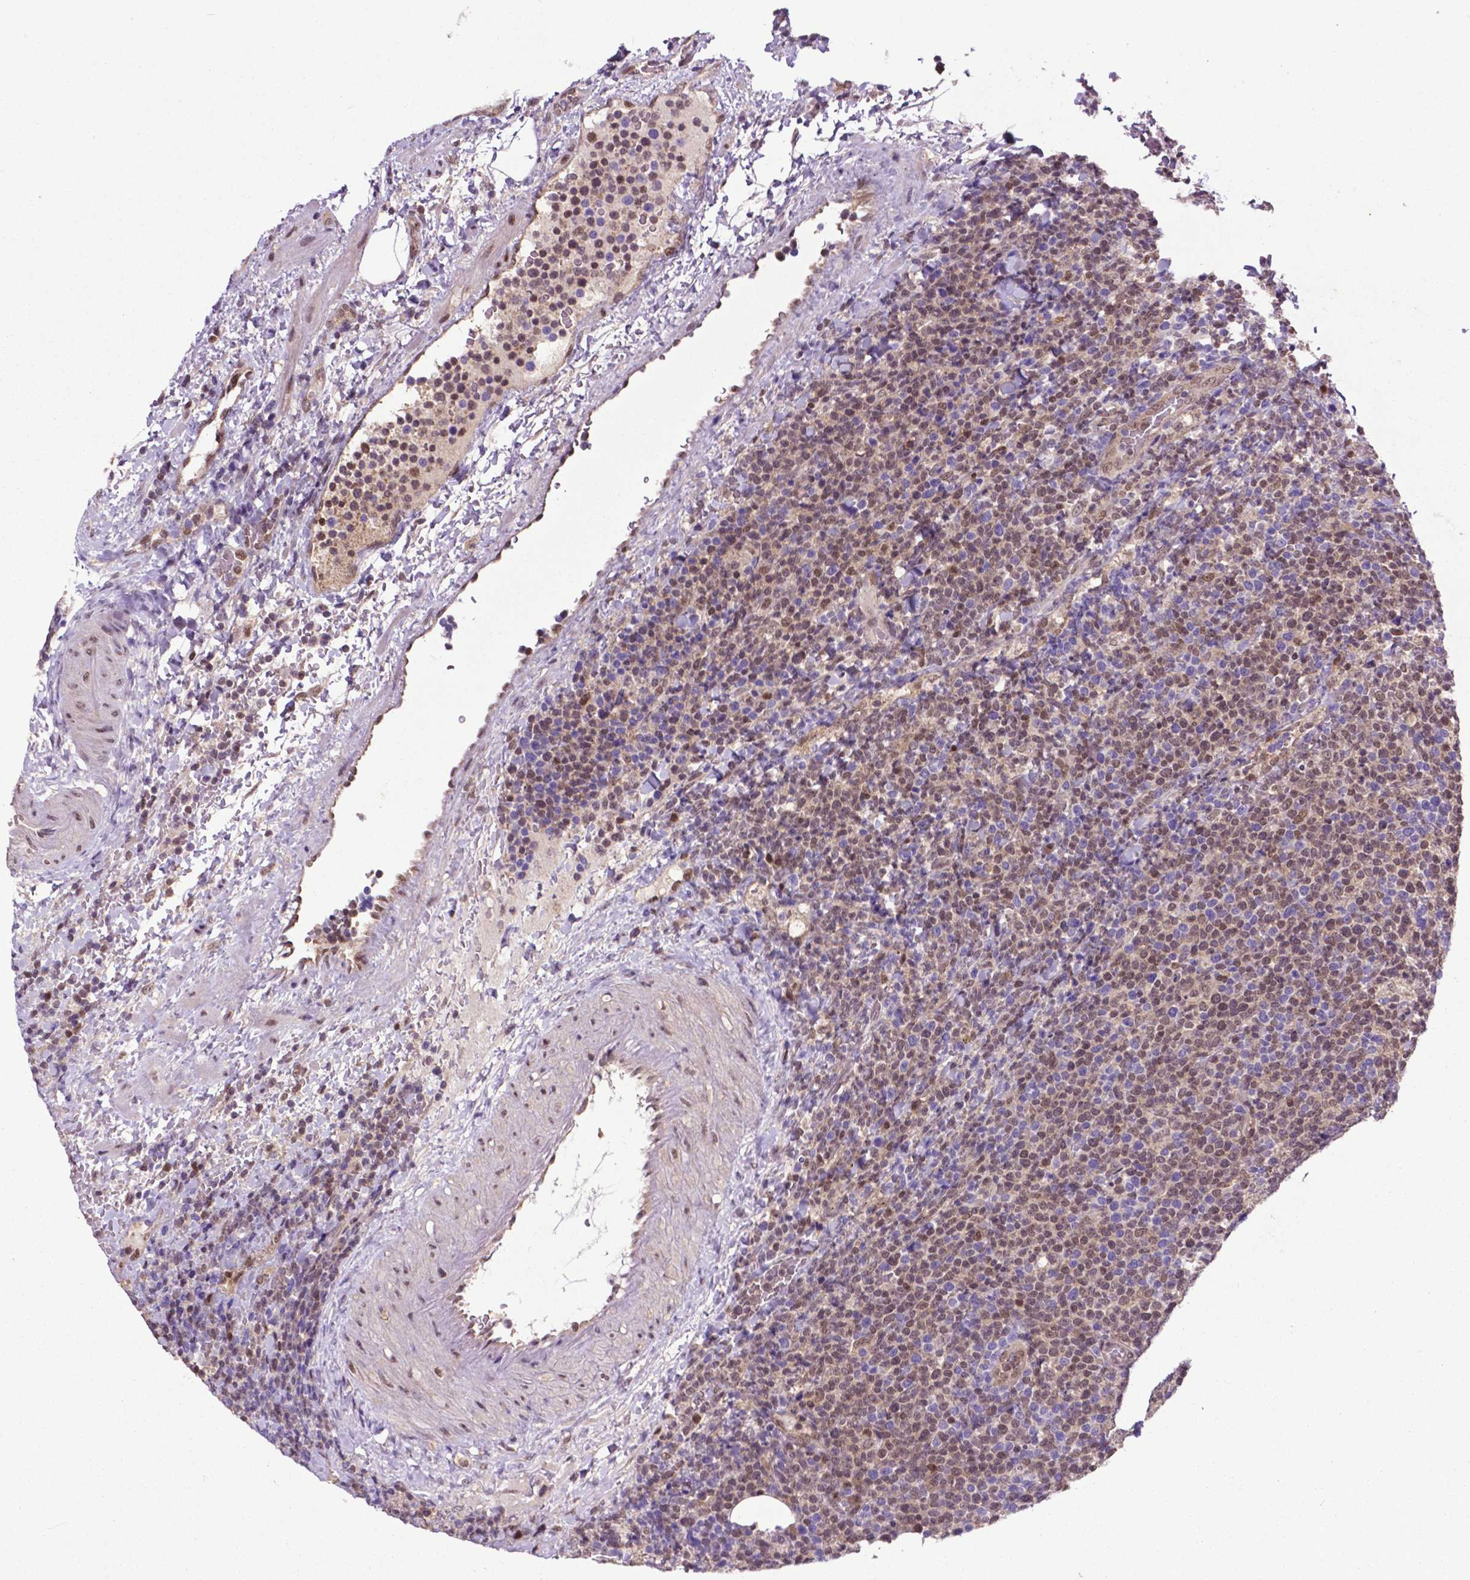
{"staining": {"intensity": "moderate", "quantity": ">75%", "location": "nuclear"}, "tissue": "lymphoma", "cell_type": "Tumor cells", "image_type": "cancer", "snomed": [{"axis": "morphology", "description": "Malignant lymphoma, non-Hodgkin's type, High grade"}, {"axis": "topography", "description": "Lymph node"}], "caption": "High-magnification brightfield microscopy of high-grade malignant lymphoma, non-Hodgkin's type stained with DAB (3,3'-diaminobenzidine) (brown) and counterstained with hematoxylin (blue). tumor cells exhibit moderate nuclear positivity is identified in approximately>75% of cells.", "gene": "FAF1", "patient": {"sex": "male", "age": 61}}